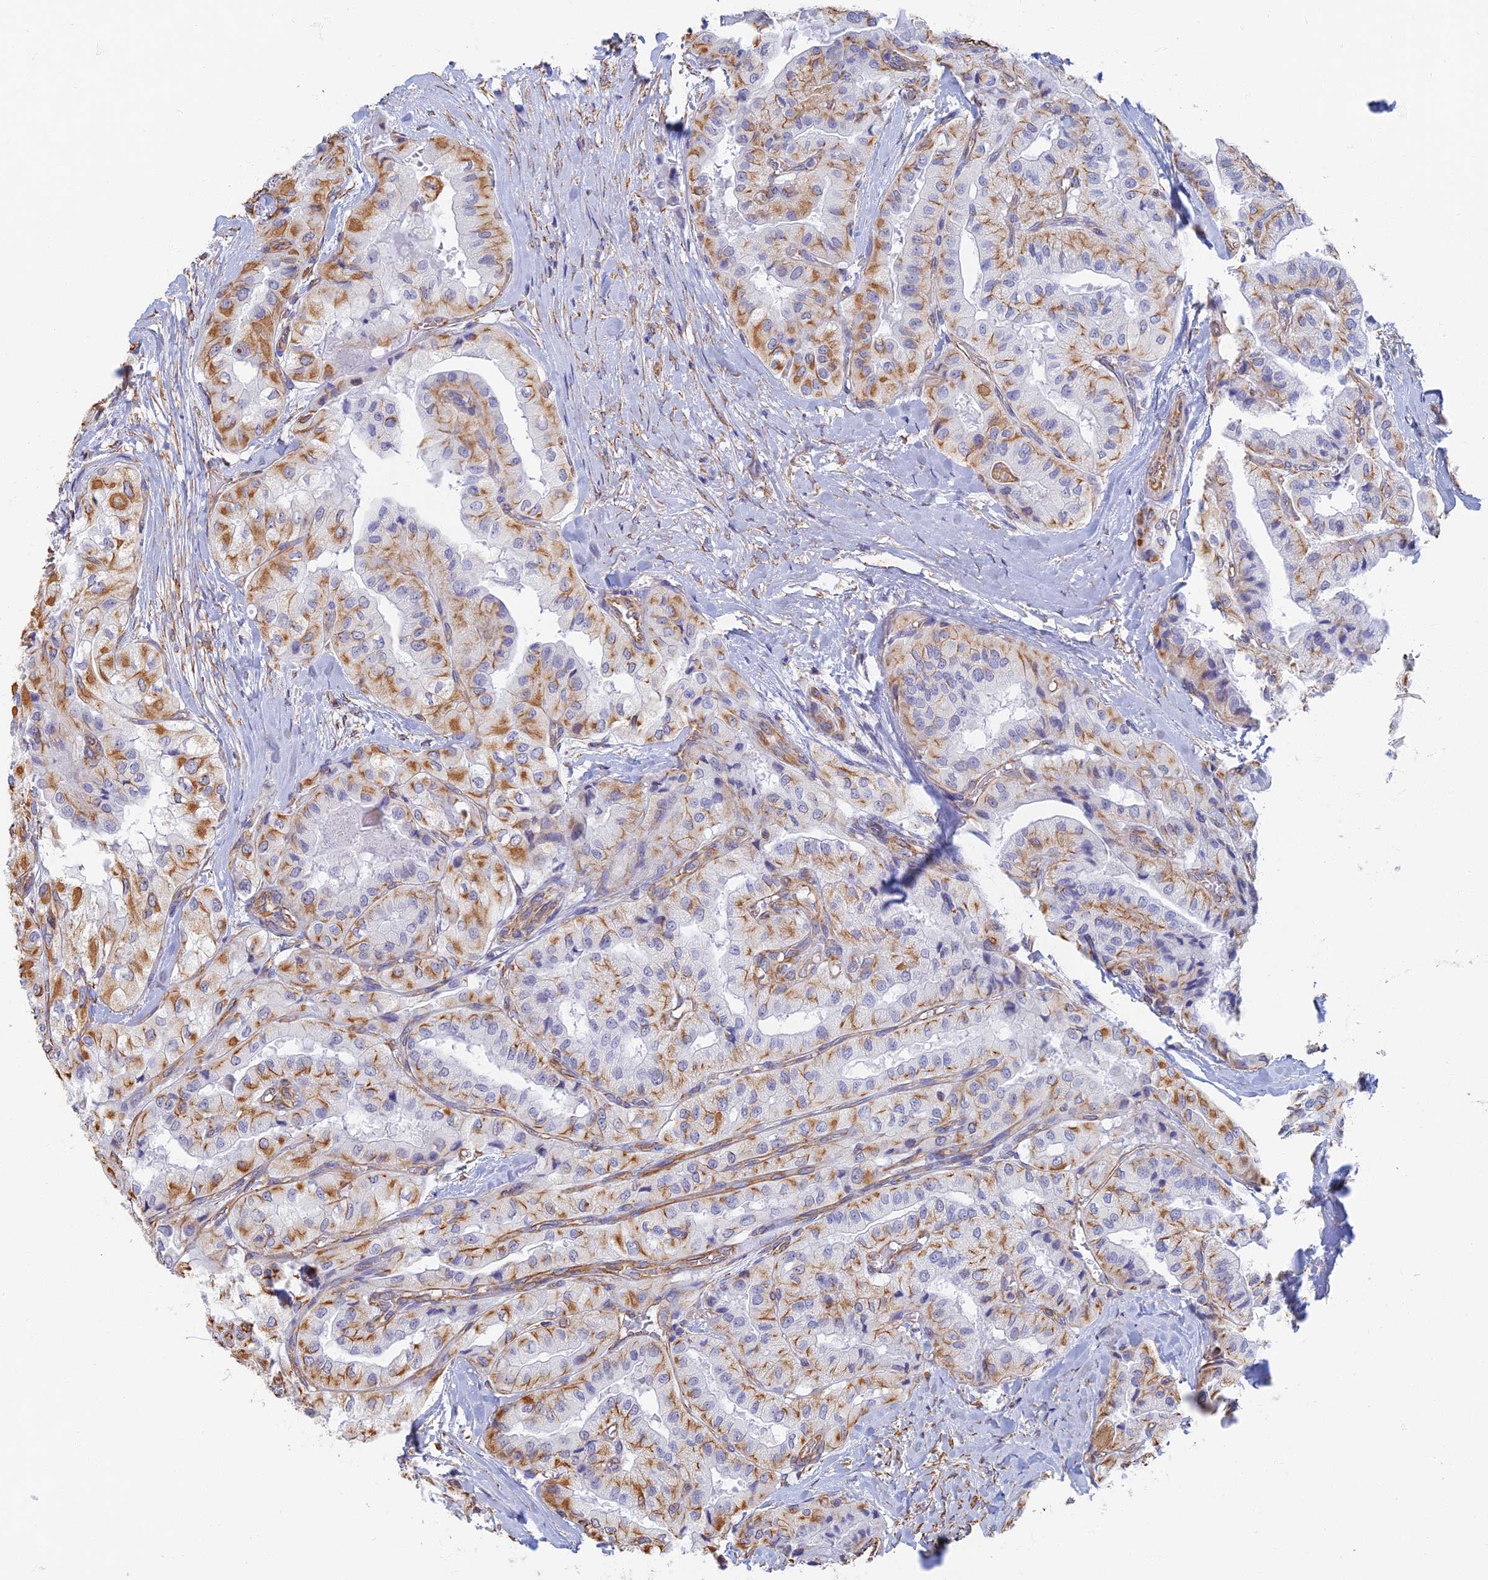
{"staining": {"intensity": "moderate", "quantity": ">75%", "location": "cytoplasmic/membranous"}, "tissue": "thyroid cancer", "cell_type": "Tumor cells", "image_type": "cancer", "snomed": [{"axis": "morphology", "description": "Papillary adenocarcinoma, NOS"}, {"axis": "topography", "description": "Thyroid gland"}], "caption": "Immunohistochemistry (IHC) of human thyroid cancer (papillary adenocarcinoma) displays medium levels of moderate cytoplasmic/membranous positivity in about >75% of tumor cells.", "gene": "RMC1", "patient": {"sex": "female", "age": 59}}